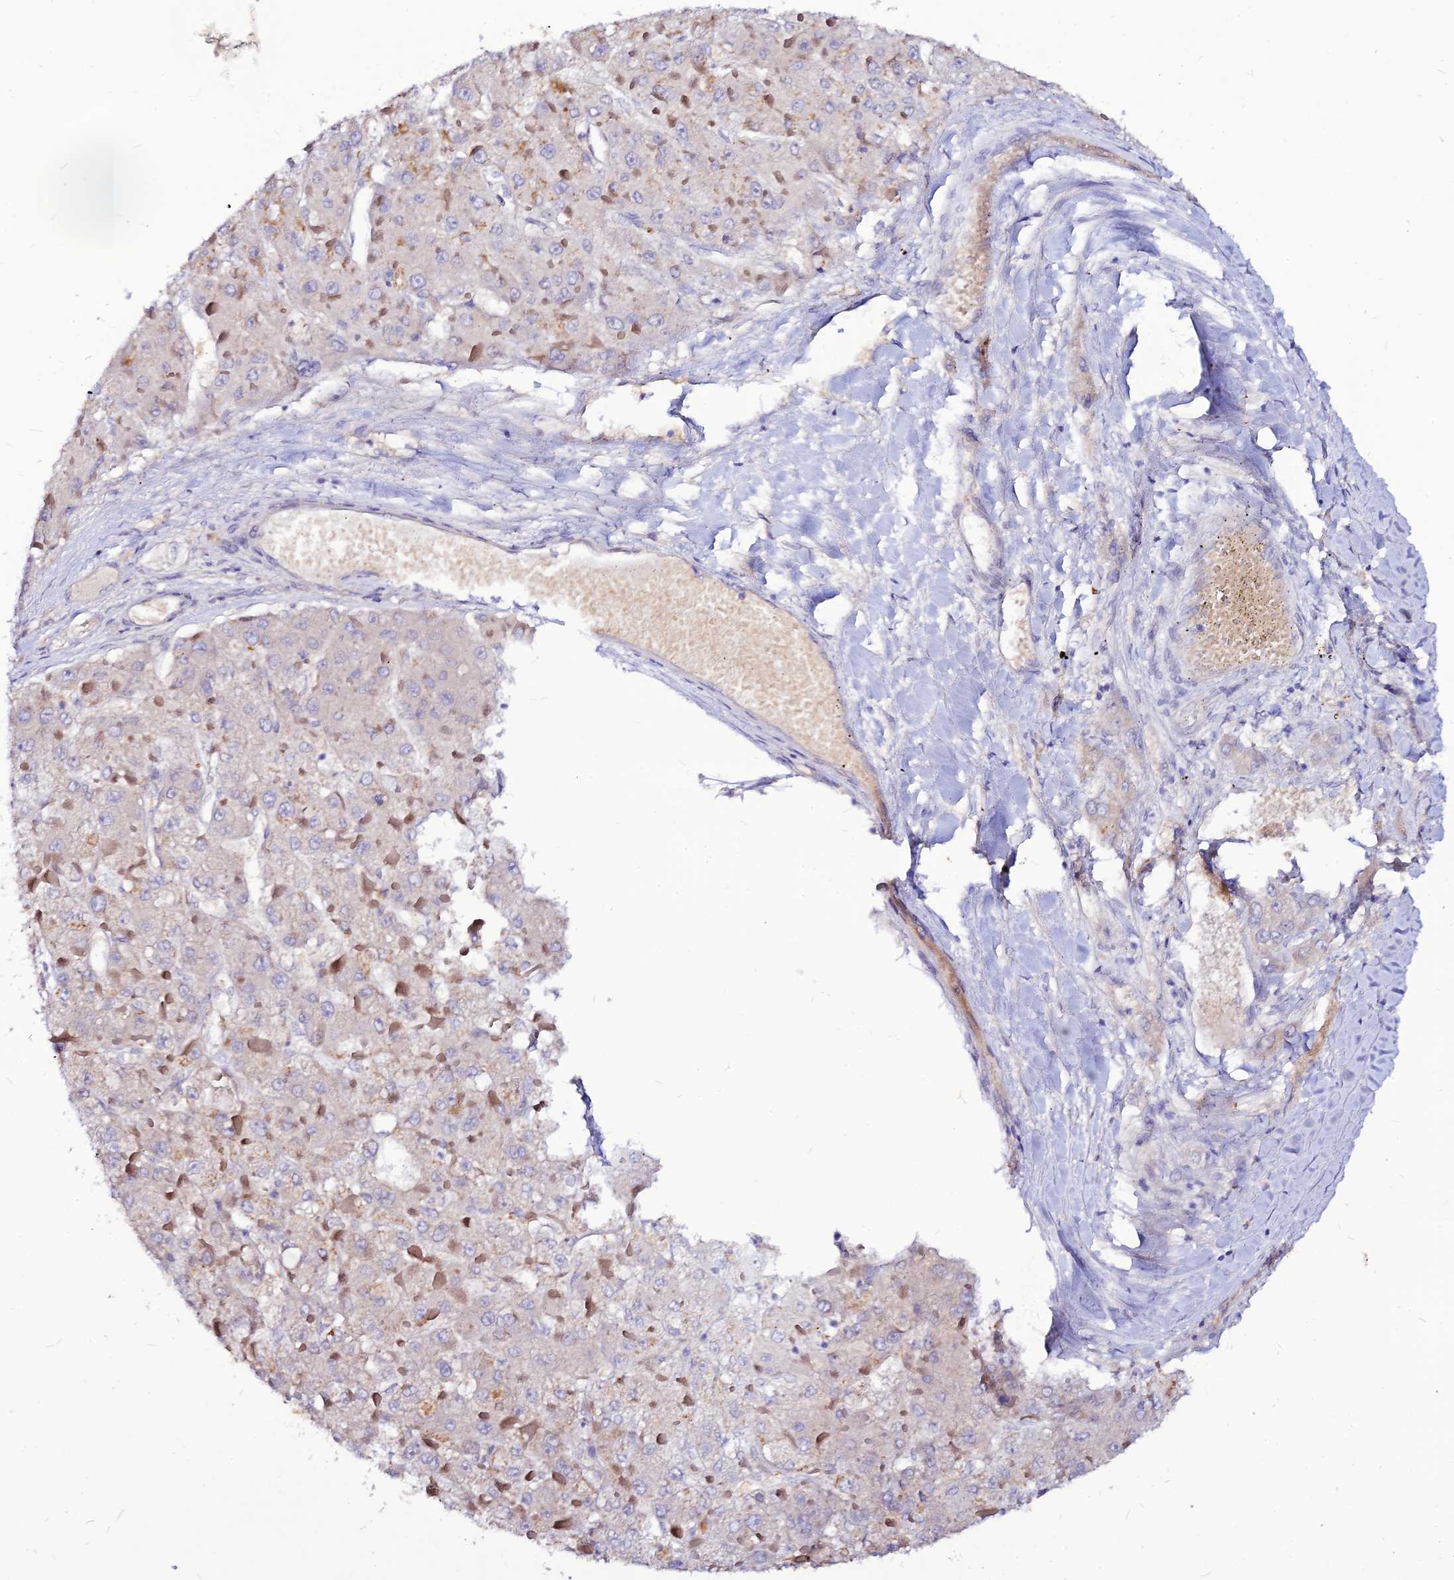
{"staining": {"intensity": "negative", "quantity": "none", "location": "none"}, "tissue": "liver cancer", "cell_type": "Tumor cells", "image_type": "cancer", "snomed": [{"axis": "morphology", "description": "Carcinoma, Hepatocellular, NOS"}, {"axis": "topography", "description": "Liver"}], "caption": "This histopathology image is of hepatocellular carcinoma (liver) stained with IHC to label a protein in brown with the nuclei are counter-stained blue. There is no positivity in tumor cells.", "gene": "CZIB", "patient": {"sex": "female", "age": 73}}